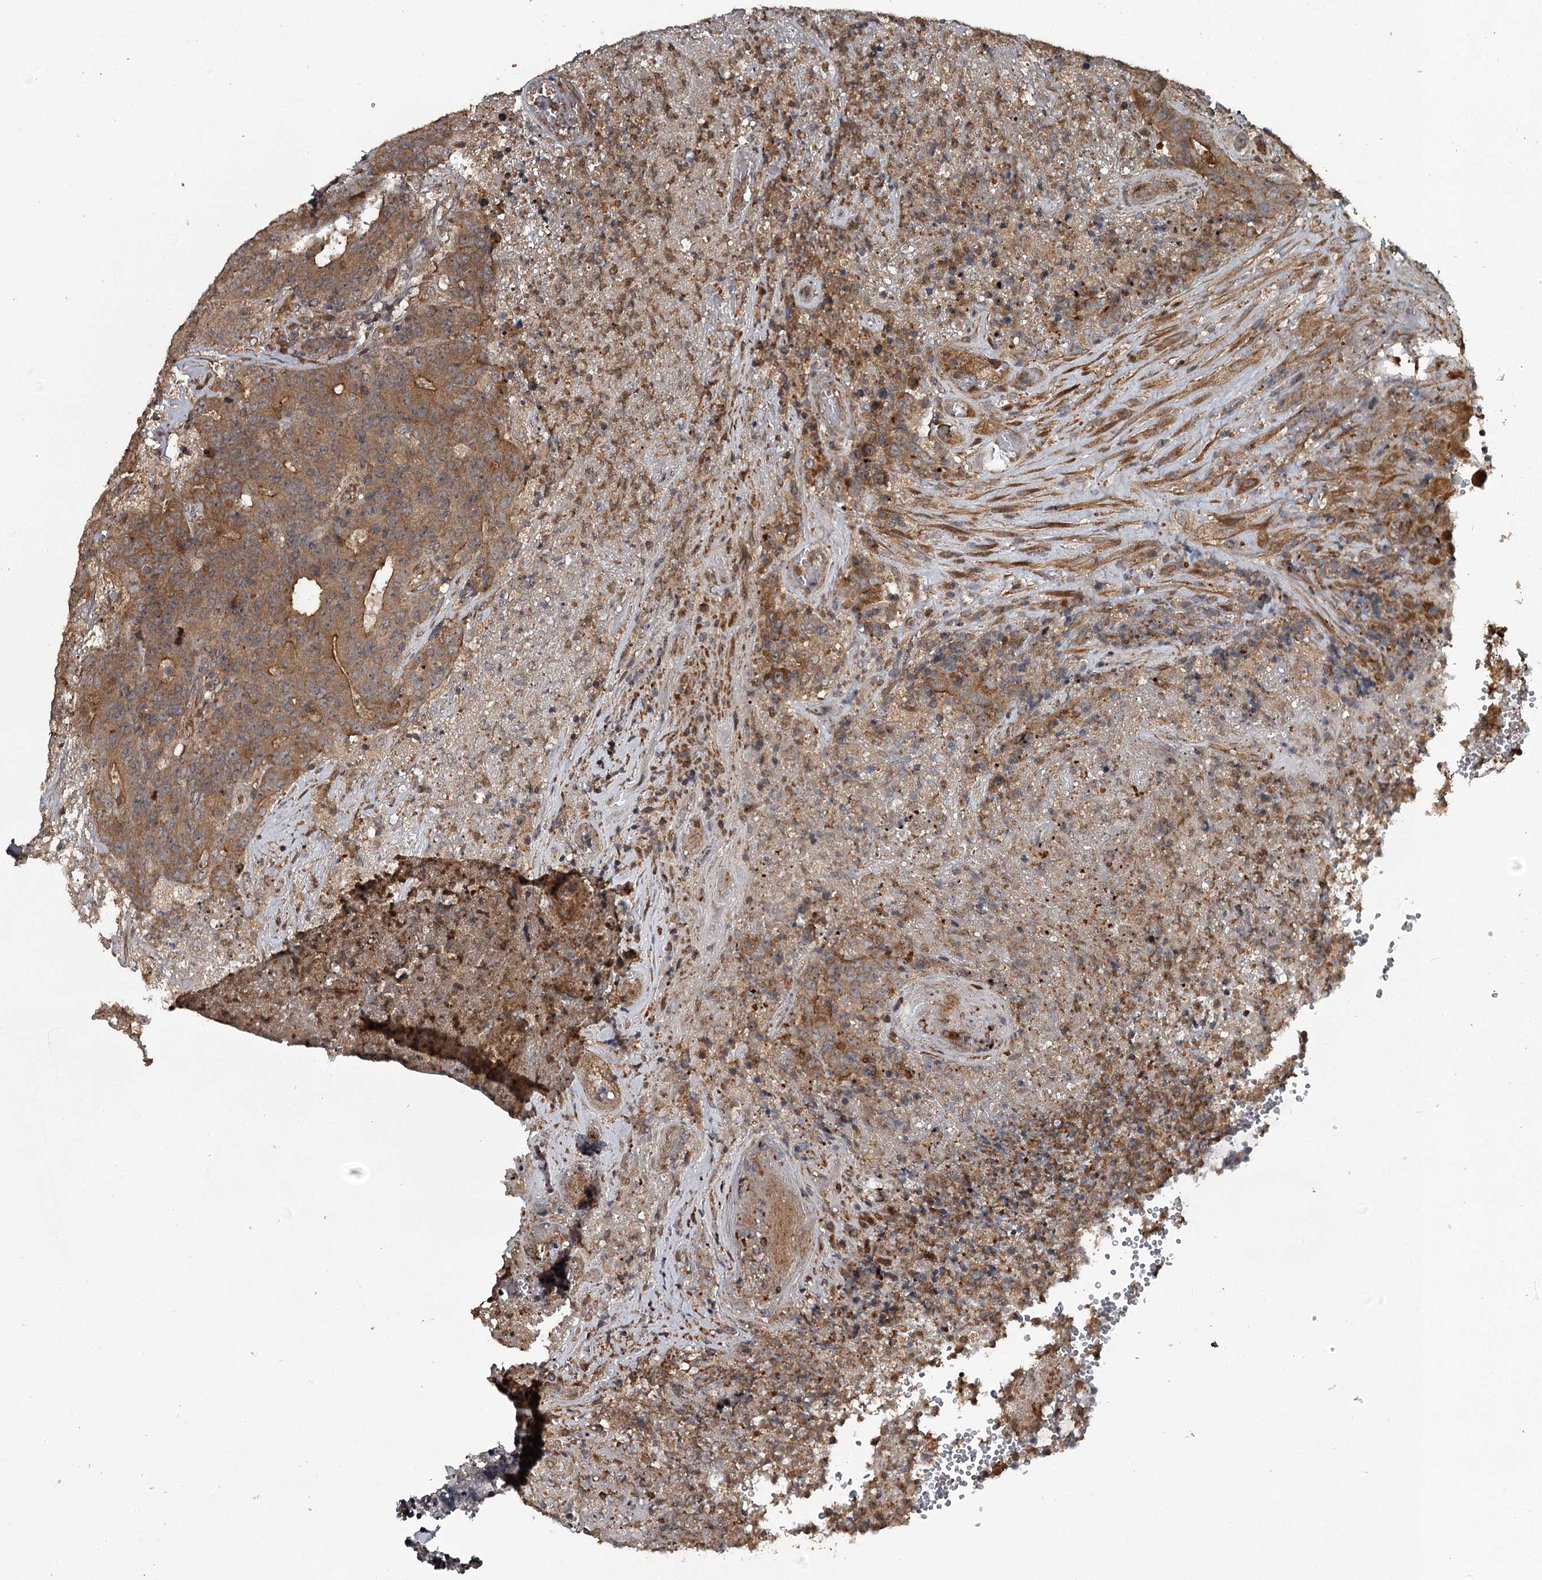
{"staining": {"intensity": "moderate", "quantity": ">75%", "location": "cytoplasmic/membranous"}, "tissue": "colorectal cancer", "cell_type": "Tumor cells", "image_type": "cancer", "snomed": [{"axis": "morphology", "description": "Adenocarcinoma, NOS"}, {"axis": "topography", "description": "Colon"}], "caption": "Brown immunohistochemical staining in human colorectal cancer demonstrates moderate cytoplasmic/membranous positivity in about >75% of tumor cells.", "gene": "RAB21", "patient": {"sex": "female", "age": 75}}